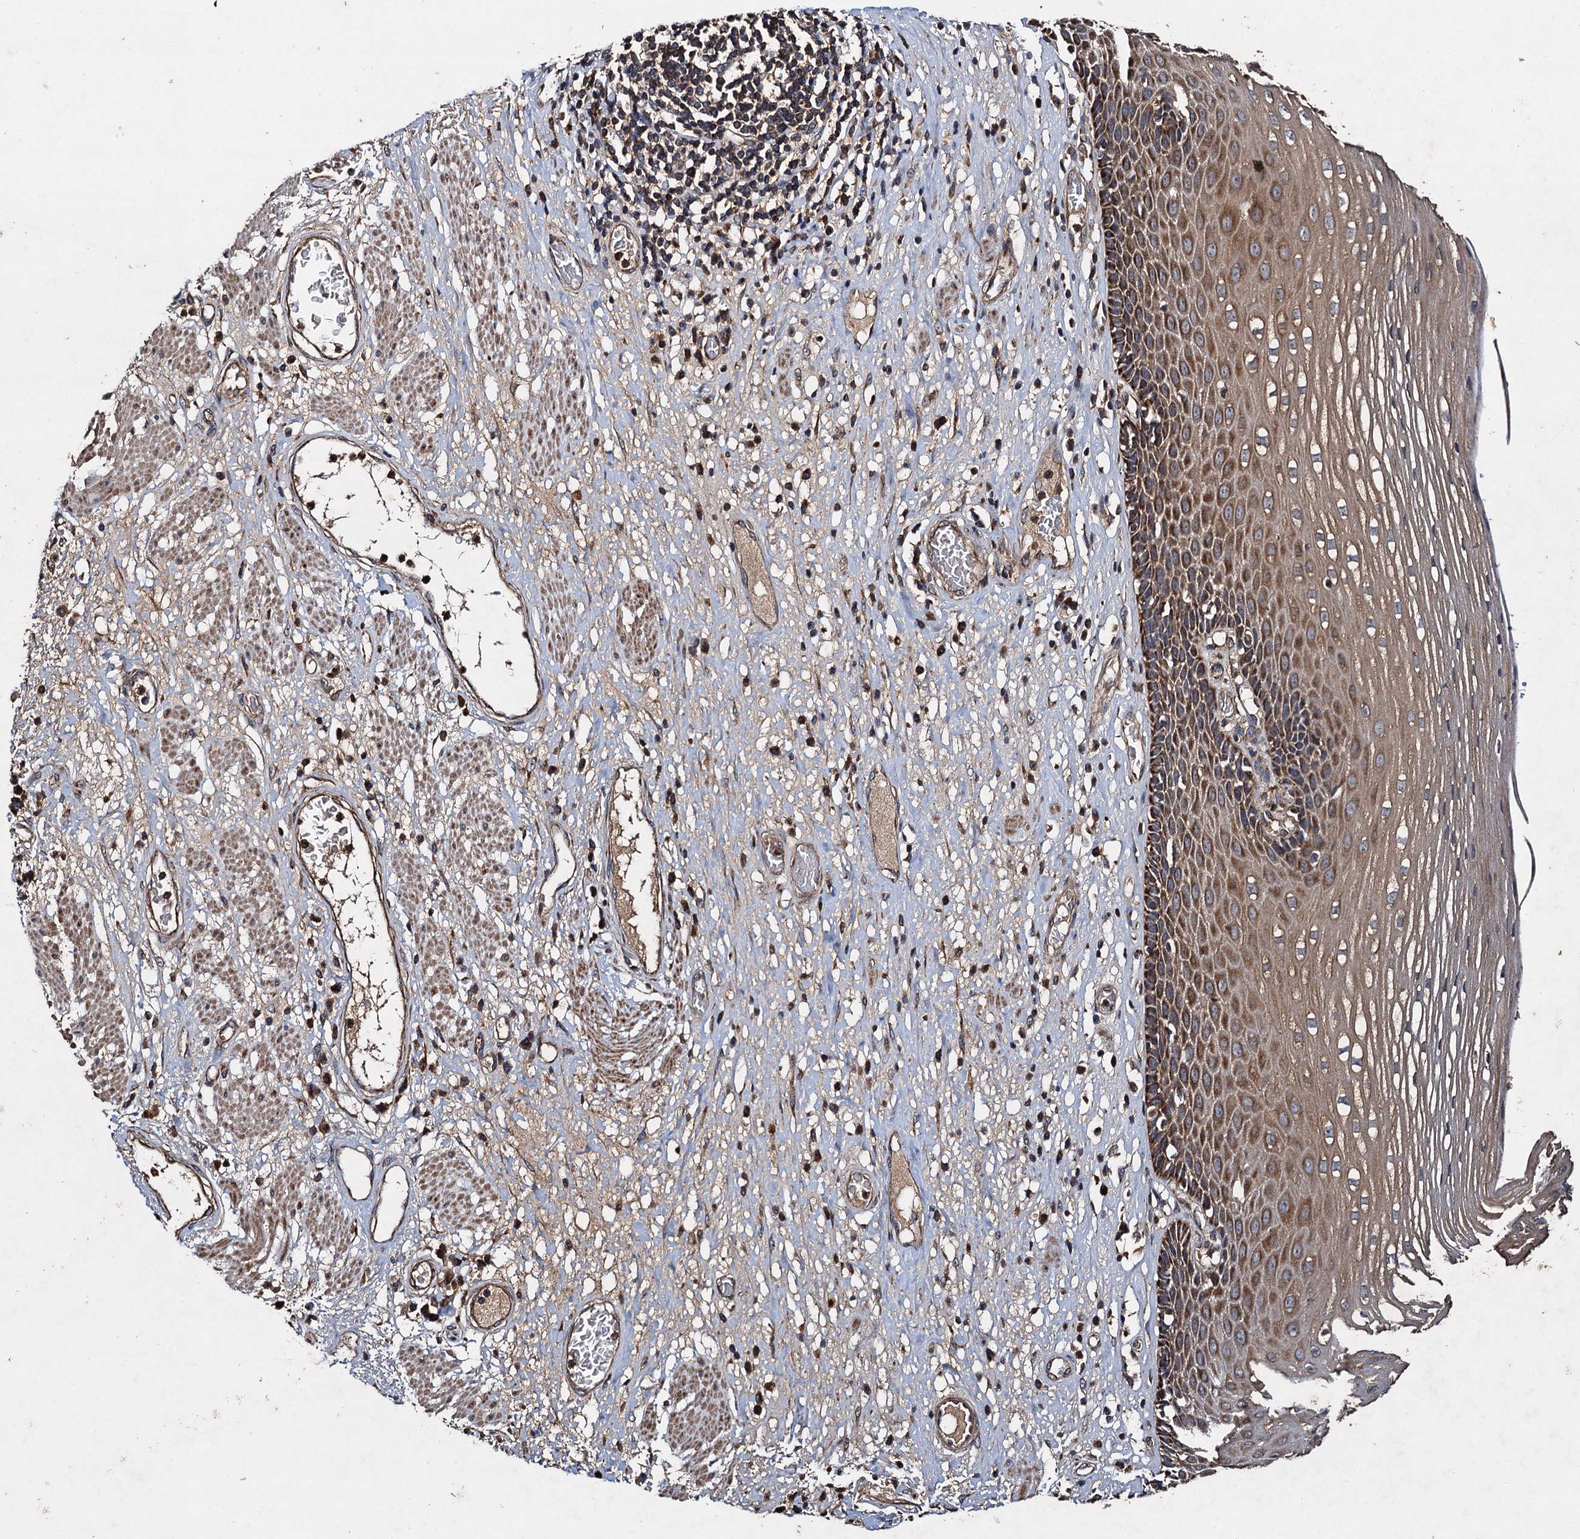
{"staining": {"intensity": "strong", "quantity": ">75%", "location": "cytoplasmic/membranous"}, "tissue": "esophagus", "cell_type": "Squamous epithelial cells", "image_type": "normal", "snomed": [{"axis": "morphology", "description": "Normal tissue, NOS"}, {"axis": "morphology", "description": "Adenocarcinoma, NOS"}, {"axis": "topography", "description": "Esophagus"}], "caption": "Esophagus was stained to show a protein in brown. There is high levels of strong cytoplasmic/membranous expression in about >75% of squamous epithelial cells. The staining was performed using DAB to visualize the protein expression in brown, while the nuclei were stained in blue with hematoxylin (Magnification: 20x).", "gene": "NDUFA13", "patient": {"sex": "male", "age": 62}}